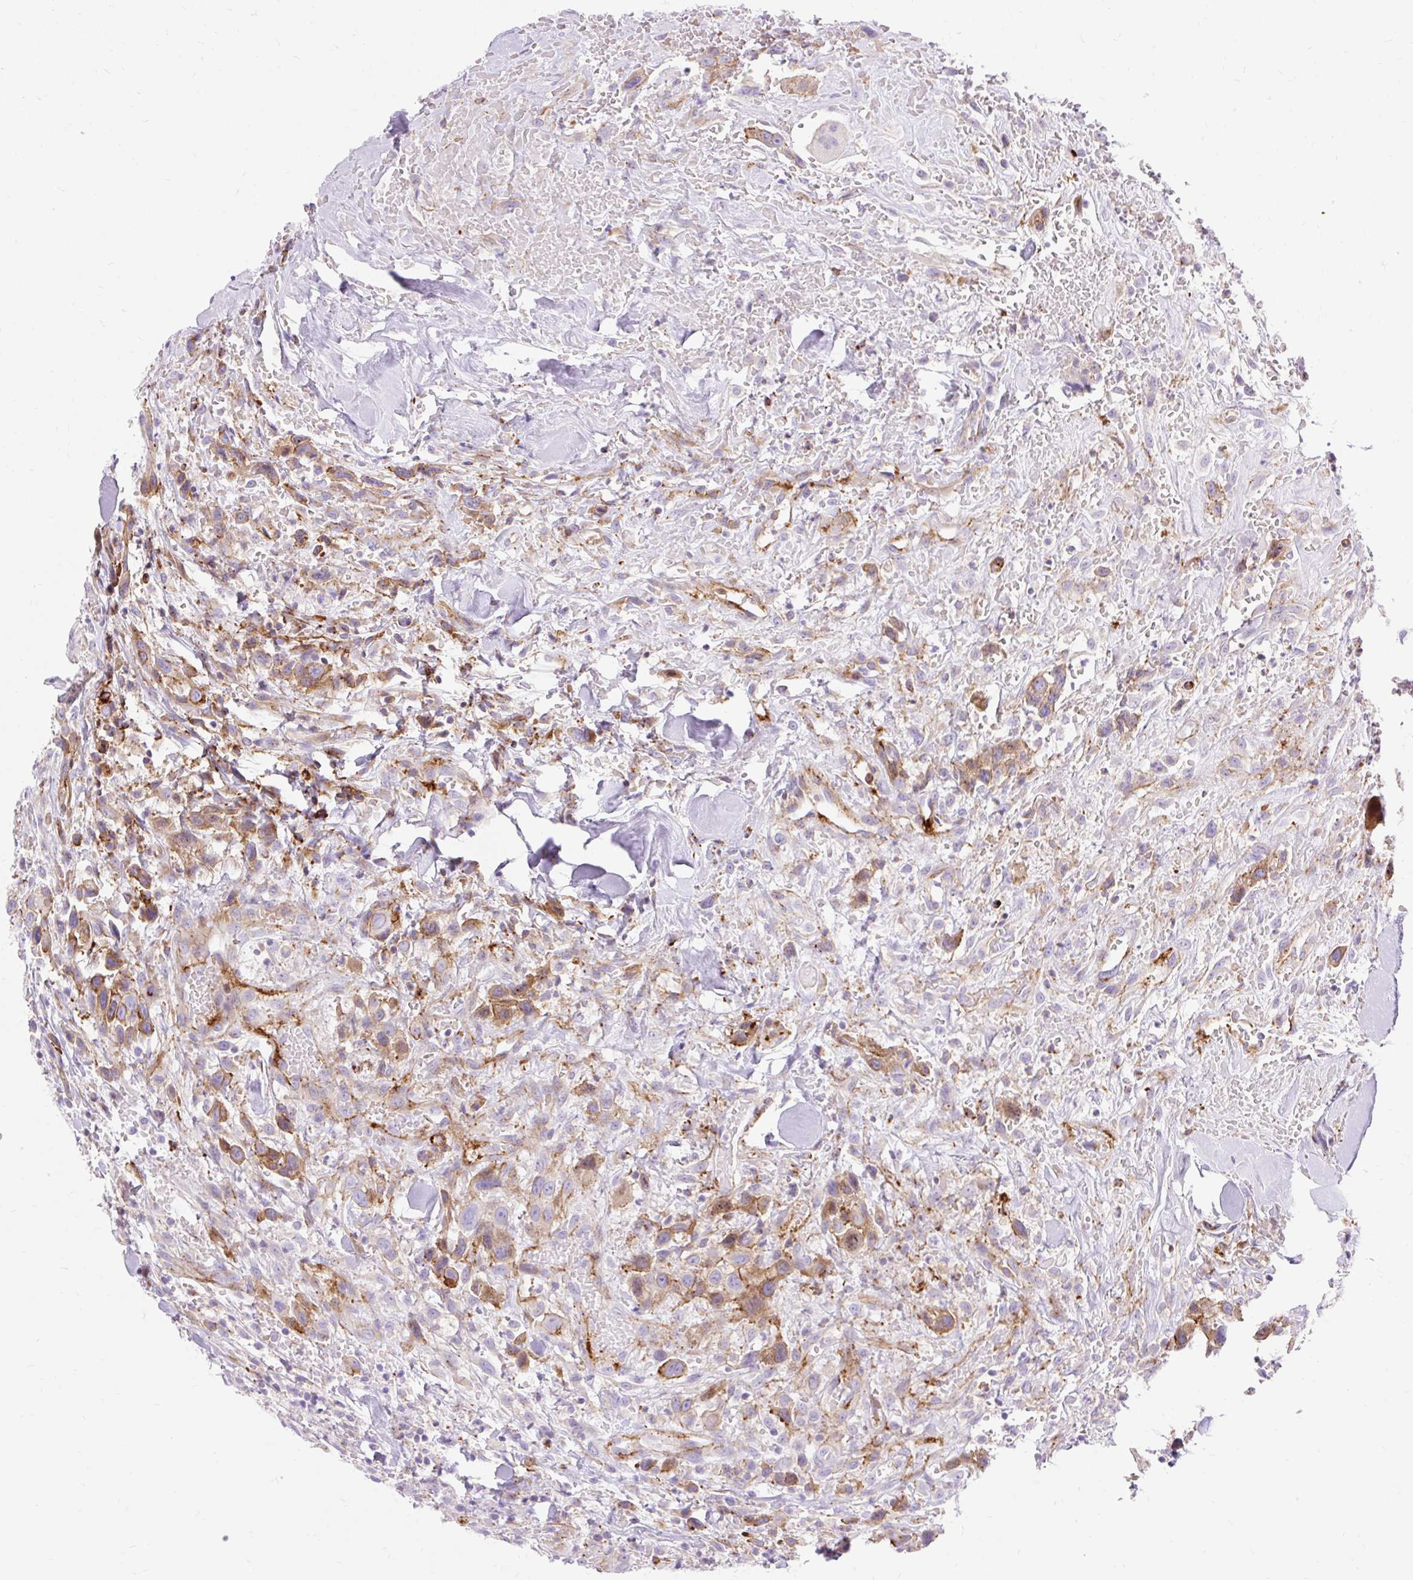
{"staining": {"intensity": "moderate", "quantity": "25%-75%", "location": "cytoplasmic/membranous"}, "tissue": "head and neck cancer", "cell_type": "Tumor cells", "image_type": "cancer", "snomed": [{"axis": "morphology", "description": "Squamous cell carcinoma, NOS"}, {"axis": "topography", "description": "Head-Neck"}], "caption": "Tumor cells exhibit moderate cytoplasmic/membranous positivity in approximately 25%-75% of cells in head and neck cancer. Ihc stains the protein of interest in brown and the nuclei are stained blue.", "gene": "CORO7-PAM16", "patient": {"sex": "male", "age": 81}}